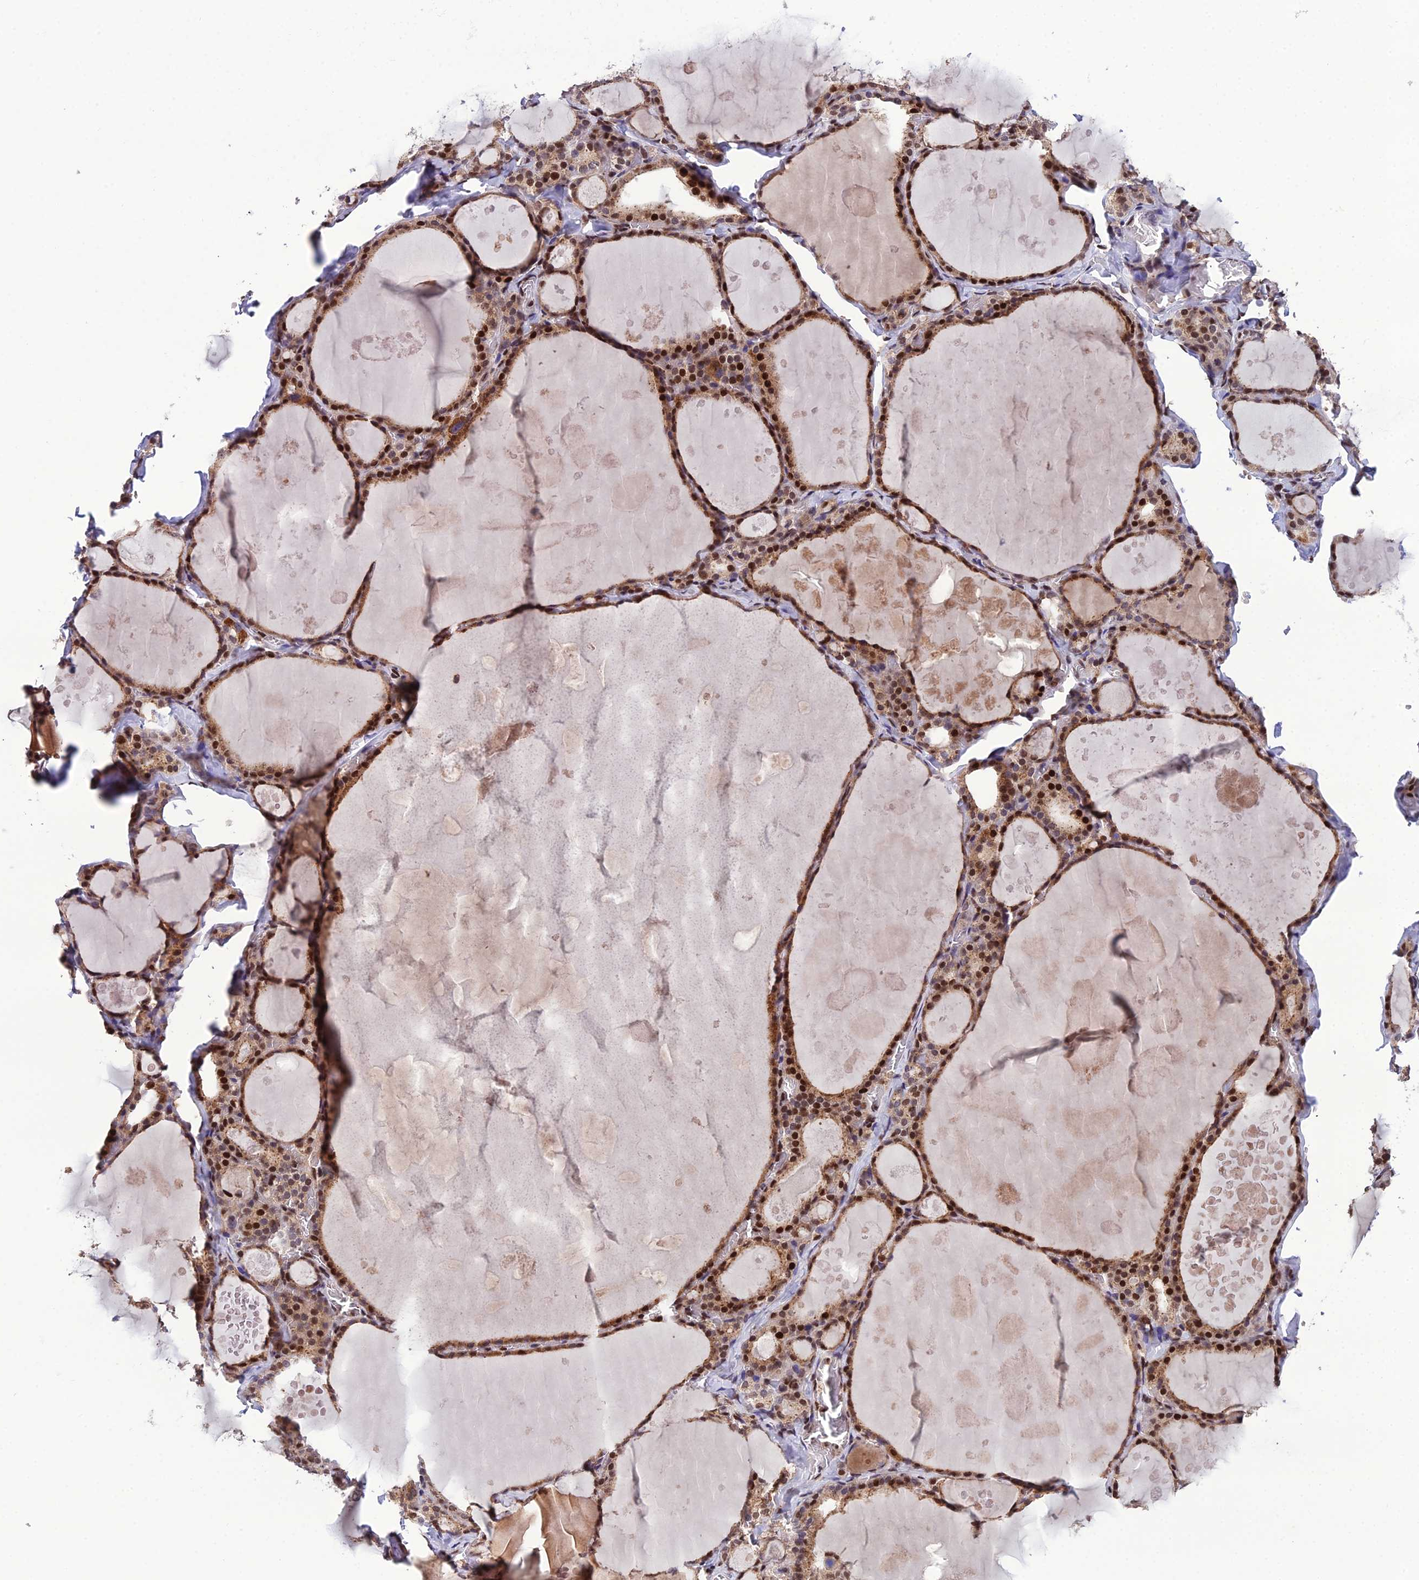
{"staining": {"intensity": "moderate", "quantity": ">75%", "location": "cytoplasmic/membranous,nuclear"}, "tissue": "thyroid gland", "cell_type": "Glandular cells", "image_type": "normal", "snomed": [{"axis": "morphology", "description": "Normal tissue, NOS"}, {"axis": "topography", "description": "Thyroid gland"}], "caption": "A high-resolution micrograph shows immunohistochemistry staining of benign thyroid gland, which displays moderate cytoplasmic/membranous,nuclear positivity in approximately >75% of glandular cells.", "gene": "ARL2", "patient": {"sex": "male", "age": 56}}